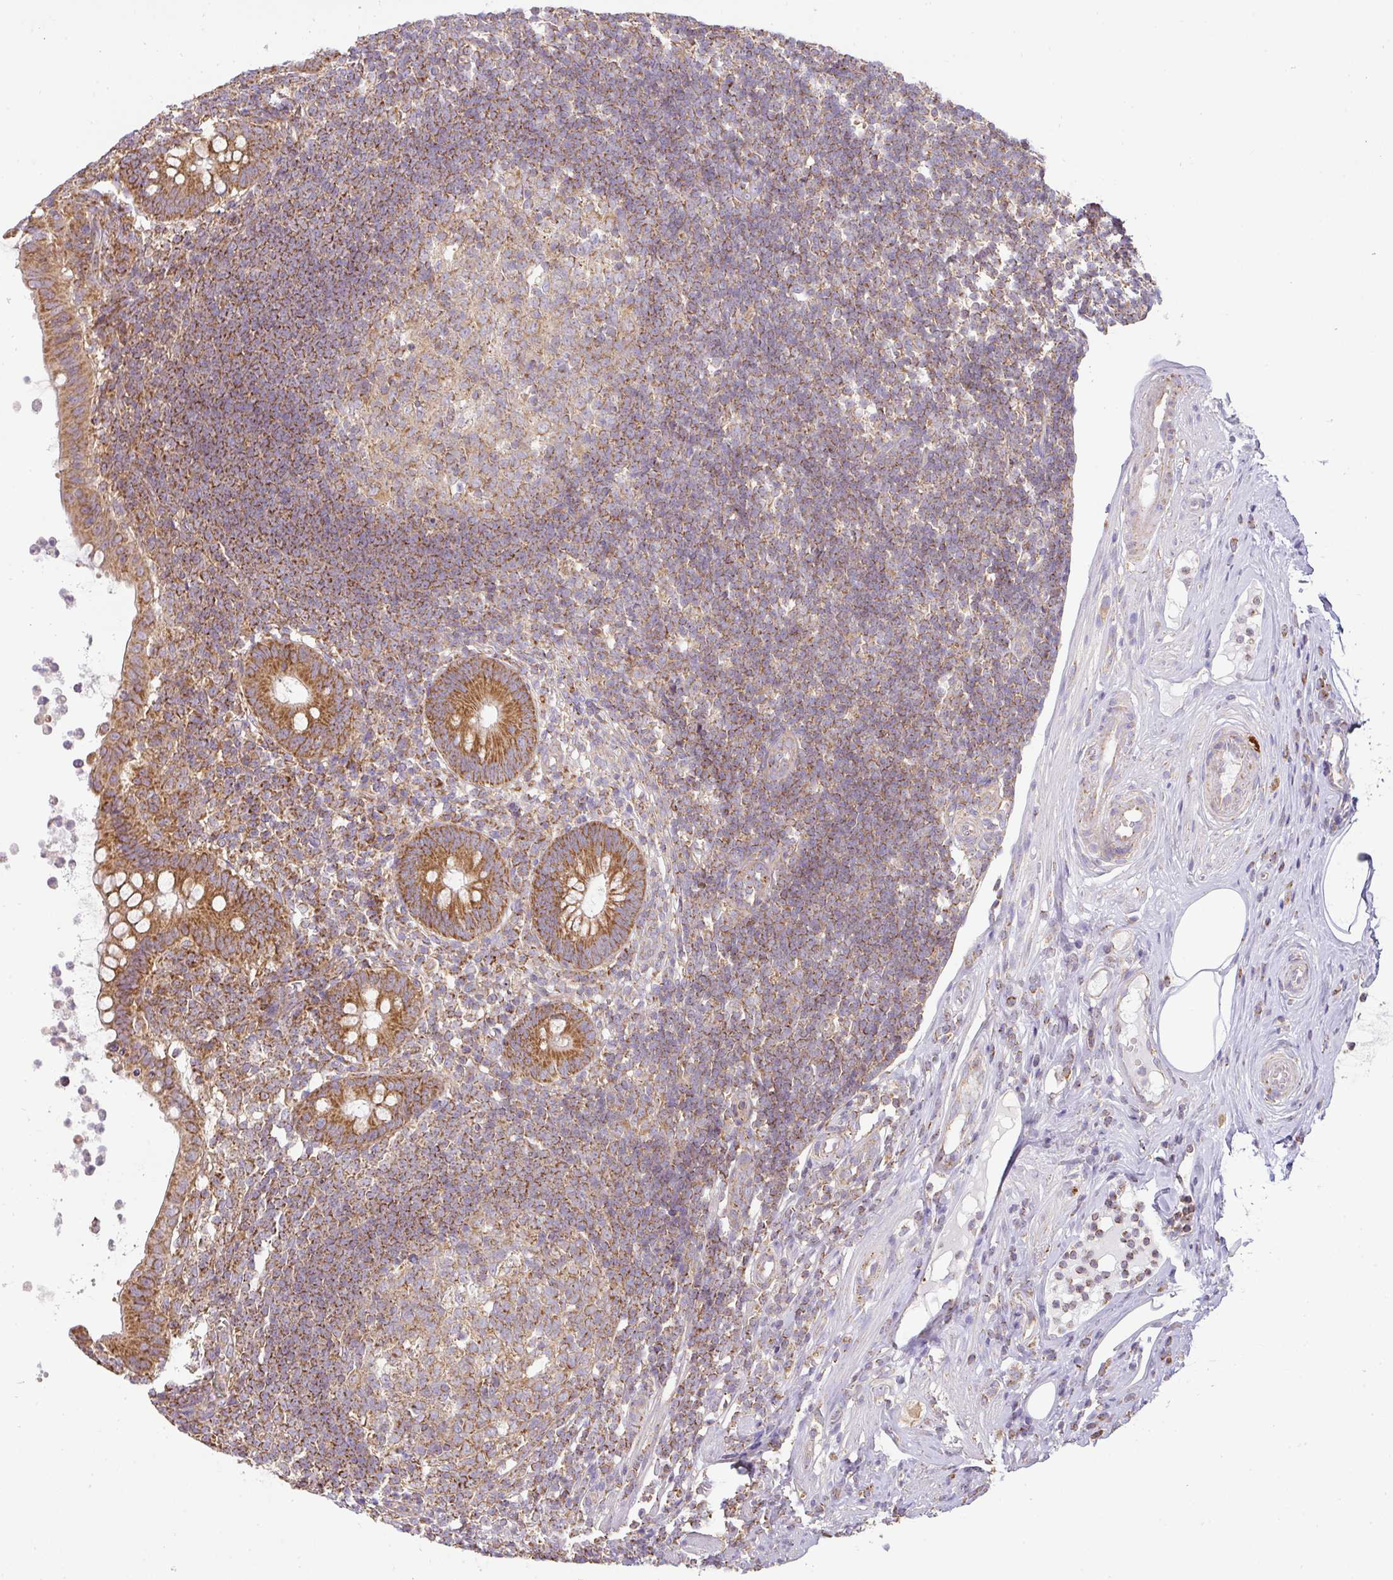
{"staining": {"intensity": "moderate", "quantity": ">75%", "location": "cytoplasmic/membranous"}, "tissue": "appendix", "cell_type": "Glandular cells", "image_type": "normal", "snomed": [{"axis": "morphology", "description": "Normal tissue, NOS"}, {"axis": "topography", "description": "Appendix"}], "caption": "Immunohistochemistry (IHC) (DAB (3,3'-diaminobenzidine)) staining of benign appendix exhibits moderate cytoplasmic/membranous protein positivity in approximately >75% of glandular cells.", "gene": "ZNF211", "patient": {"sex": "female", "age": 56}}